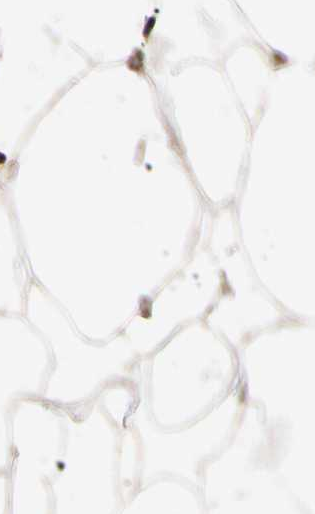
{"staining": {"intensity": "moderate", "quantity": "<25%", "location": "cytoplasmic/membranous,nuclear"}, "tissue": "adipose tissue", "cell_type": "Adipocytes", "image_type": "normal", "snomed": [{"axis": "morphology", "description": "Normal tissue, NOS"}, {"axis": "topography", "description": "Breast"}, {"axis": "topography", "description": "Adipose tissue"}], "caption": "A brown stain shows moderate cytoplasmic/membranous,nuclear expression of a protein in adipocytes of unremarkable adipose tissue.", "gene": "YY1", "patient": {"sex": "female", "age": 25}}